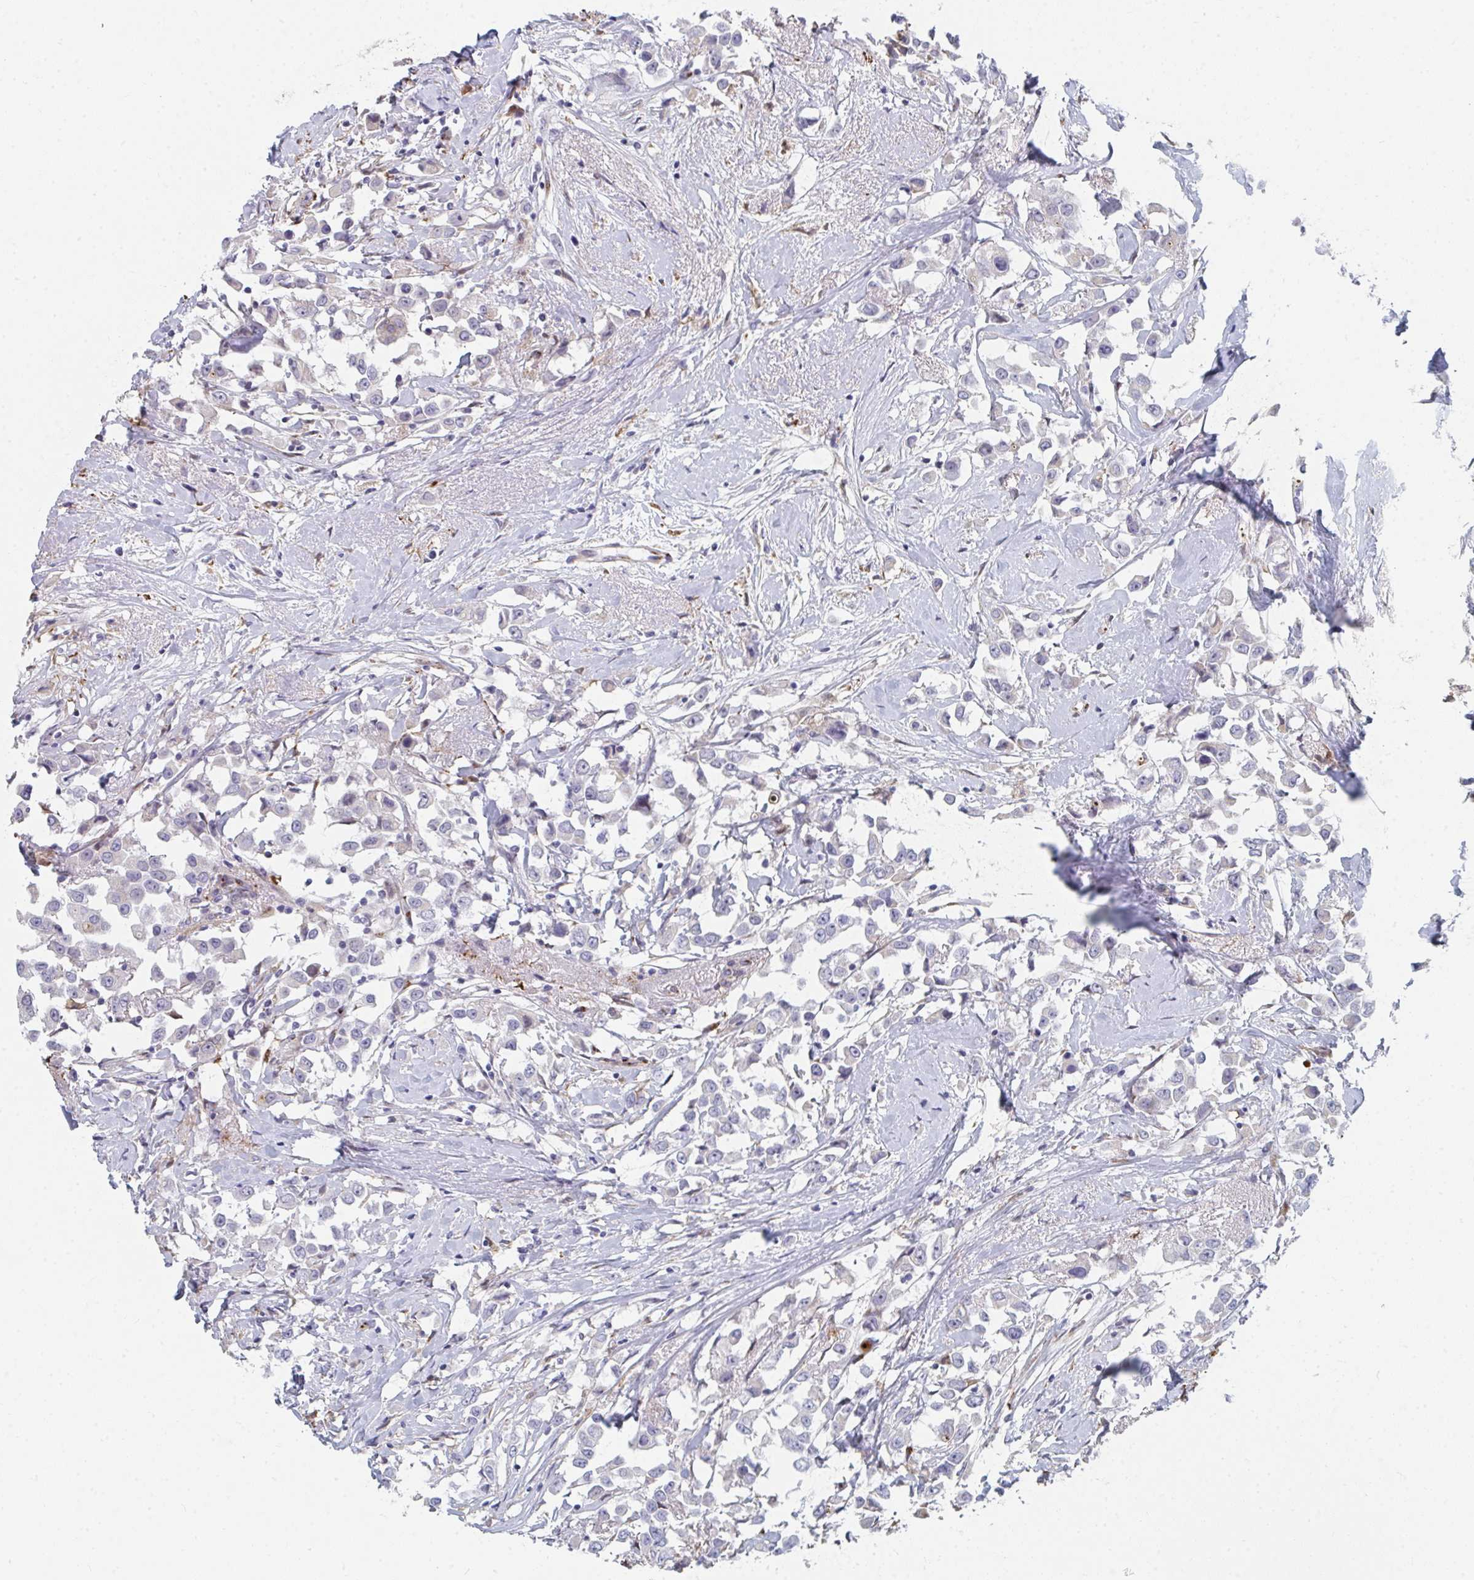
{"staining": {"intensity": "negative", "quantity": "none", "location": "none"}, "tissue": "breast cancer", "cell_type": "Tumor cells", "image_type": "cancer", "snomed": [{"axis": "morphology", "description": "Duct carcinoma"}, {"axis": "topography", "description": "Breast"}], "caption": "Breast intraductal carcinoma was stained to show a protein in brown. There is no significant staining in tumor cells.", "gene": "PSMG1", "patient": {"sex": "female", "age": 61}}